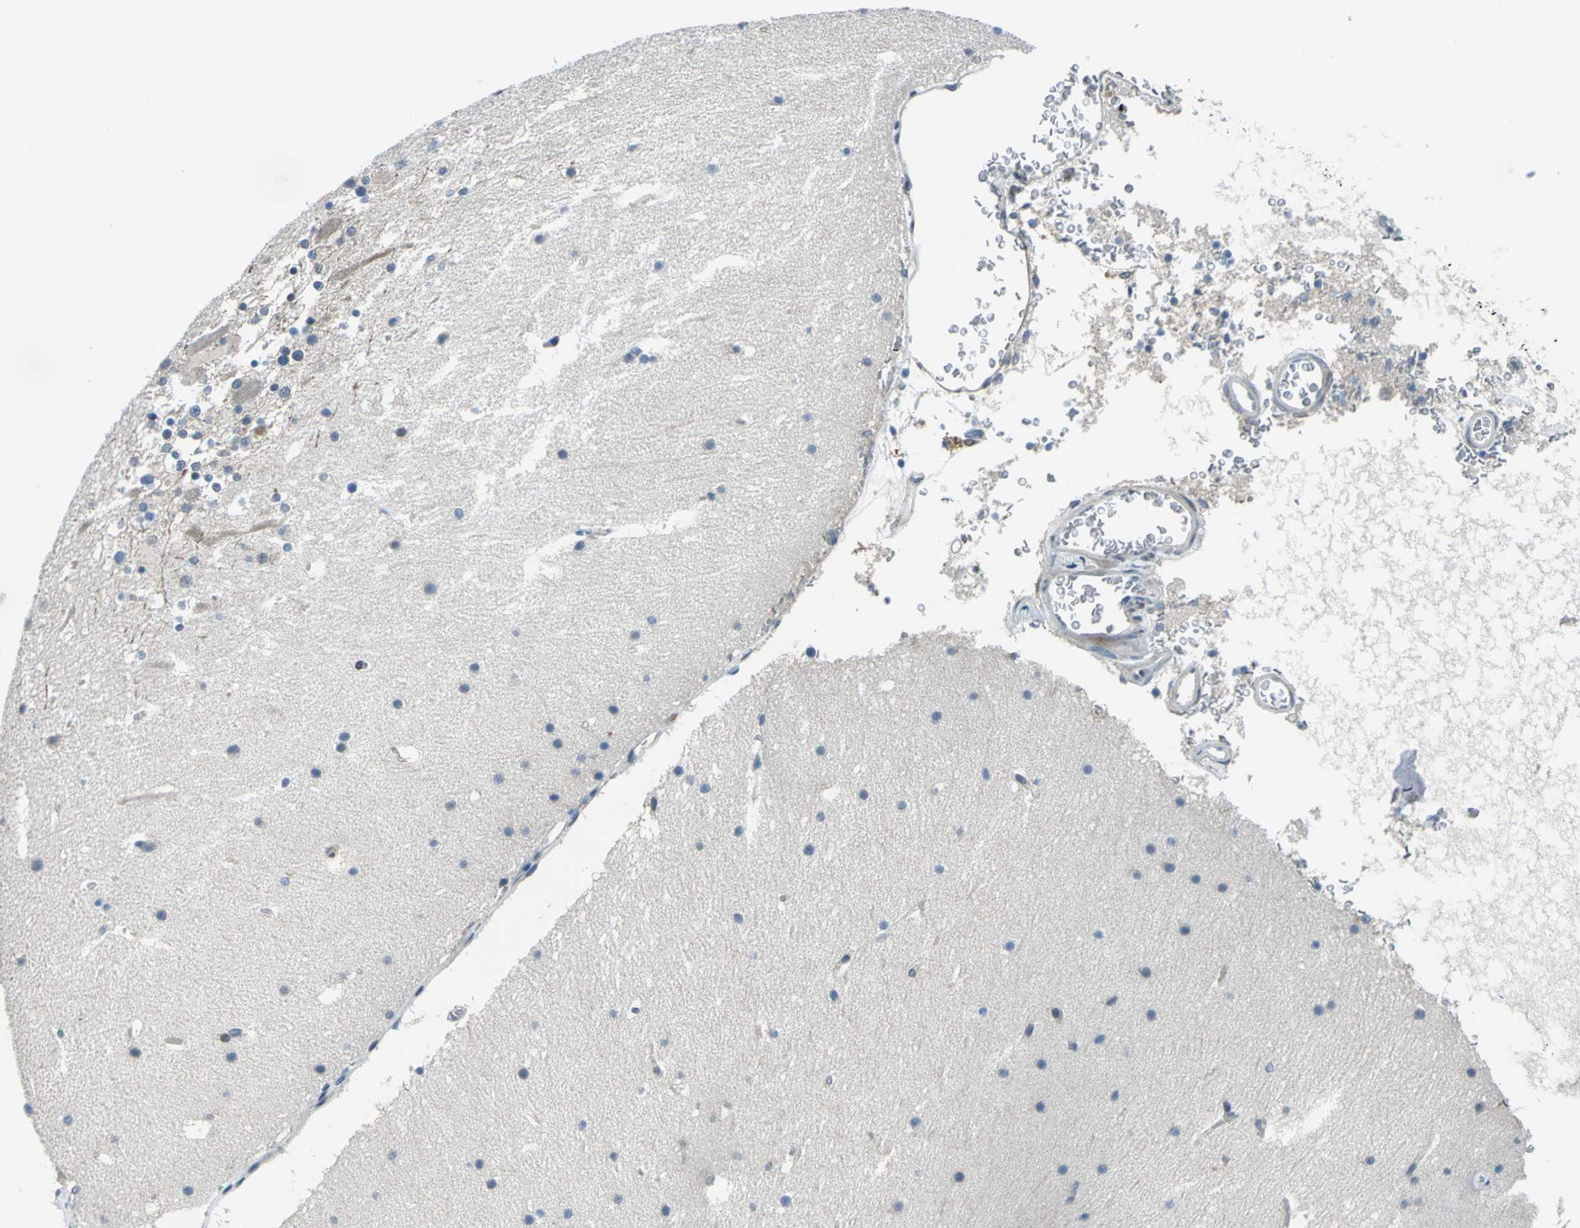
{"staining": {"intensity": "negative", "quantity": "none", "location": "none"}, "tissue": "cerebellum", "cell_type": "Cells in granular layer", "image_type": "normal", "snomed": [{"axis": "morphology", "description": "Normal tissue, NOS"}, {"axis": "topography", "description": "Cerebellum"}], "caption": "Immunohistochemical staining of normal cerebellum demonstrates no significant positivity in cells in granular layer.", "gene": "CDC42EP1", "patient": {"sex": "male", "age": 45}}